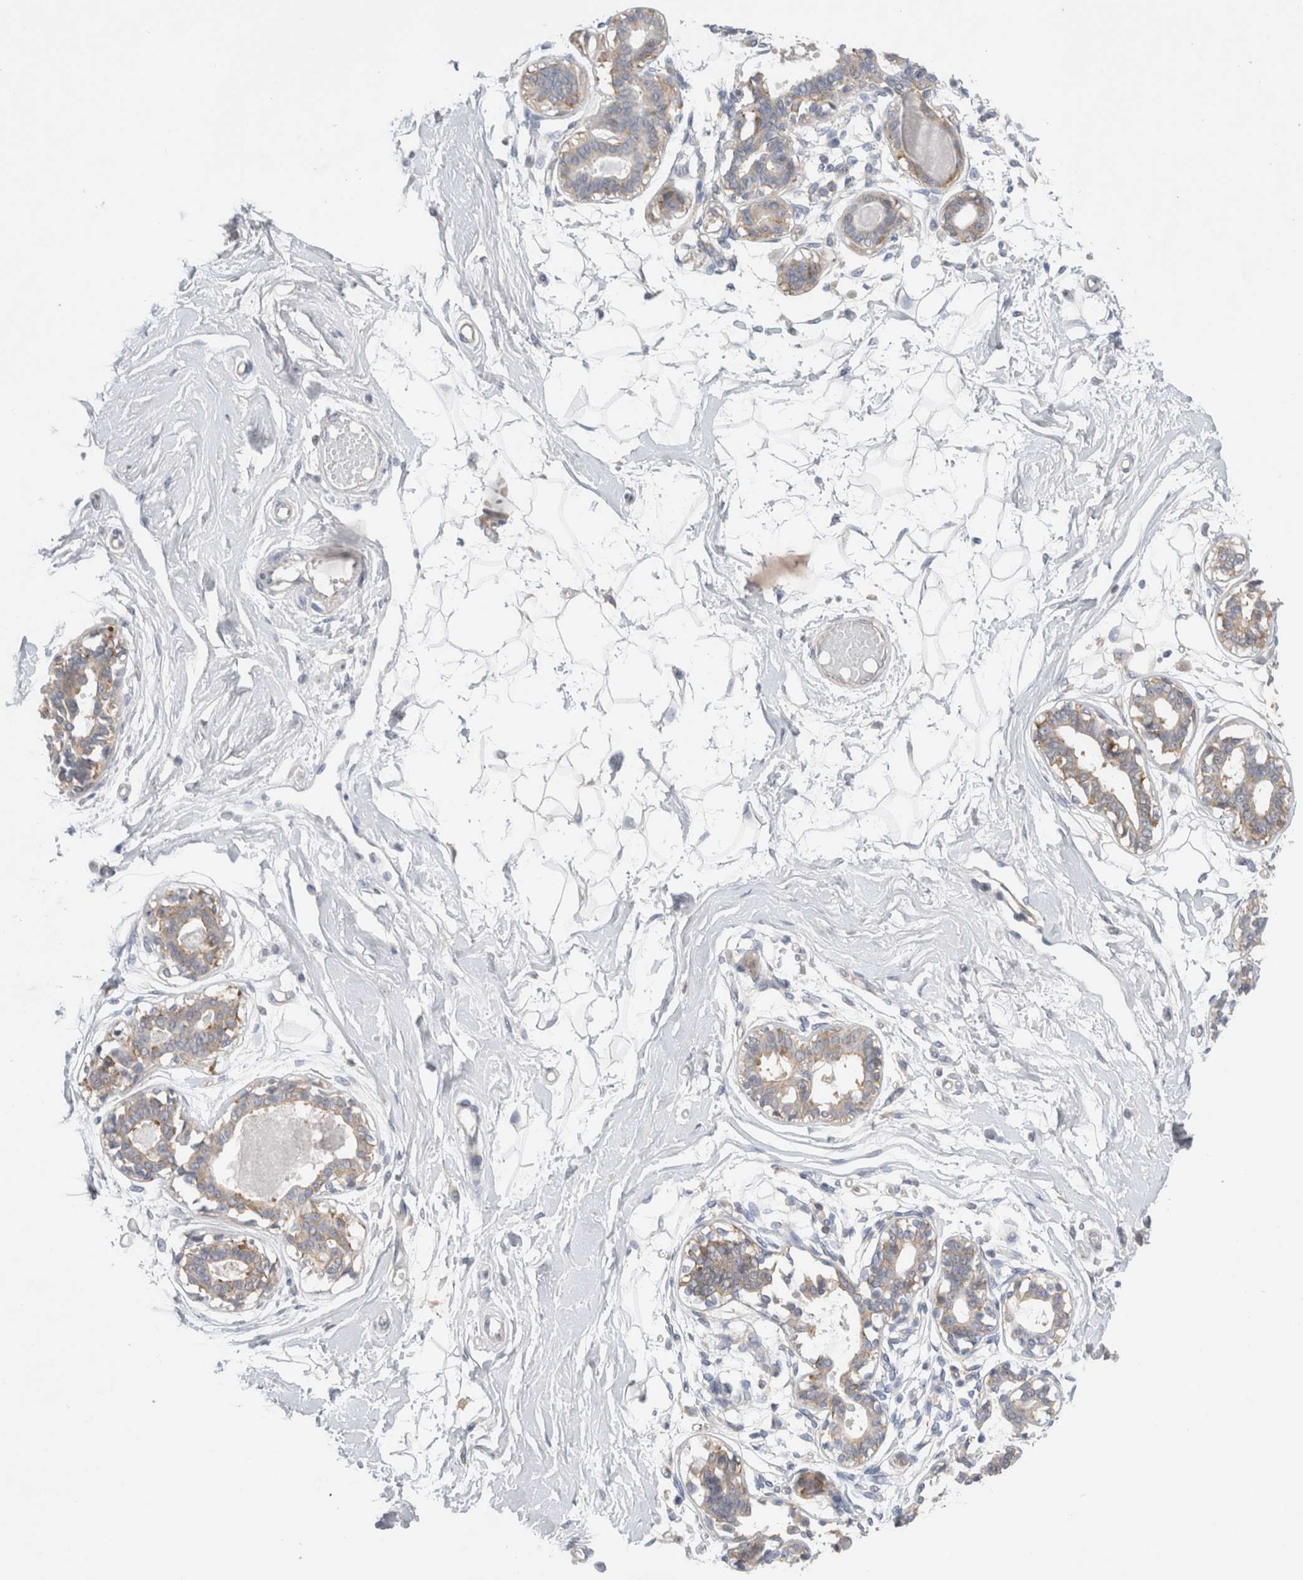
{"staining": {"intensity": "negative", "quantity": "none", "location": "none"}, "tissue": "breast", "cell_type": "Adipocytes", "image_type": "normal", "snomed": [{"axis": "morphology", "description": "Normal tissue, NOS"}, {"axis": "topography", "description": "Breast"}], "caption": "A micrograph of breast stained for a protein reveals no brown staining in adipocytes. (Stains: DAB IHC with hematoxylin counter stain, Microscopy: brightfield microscopy at high magnification).", "gene": "ZNF23", "patient": {"sex": "female", "age": 45}}